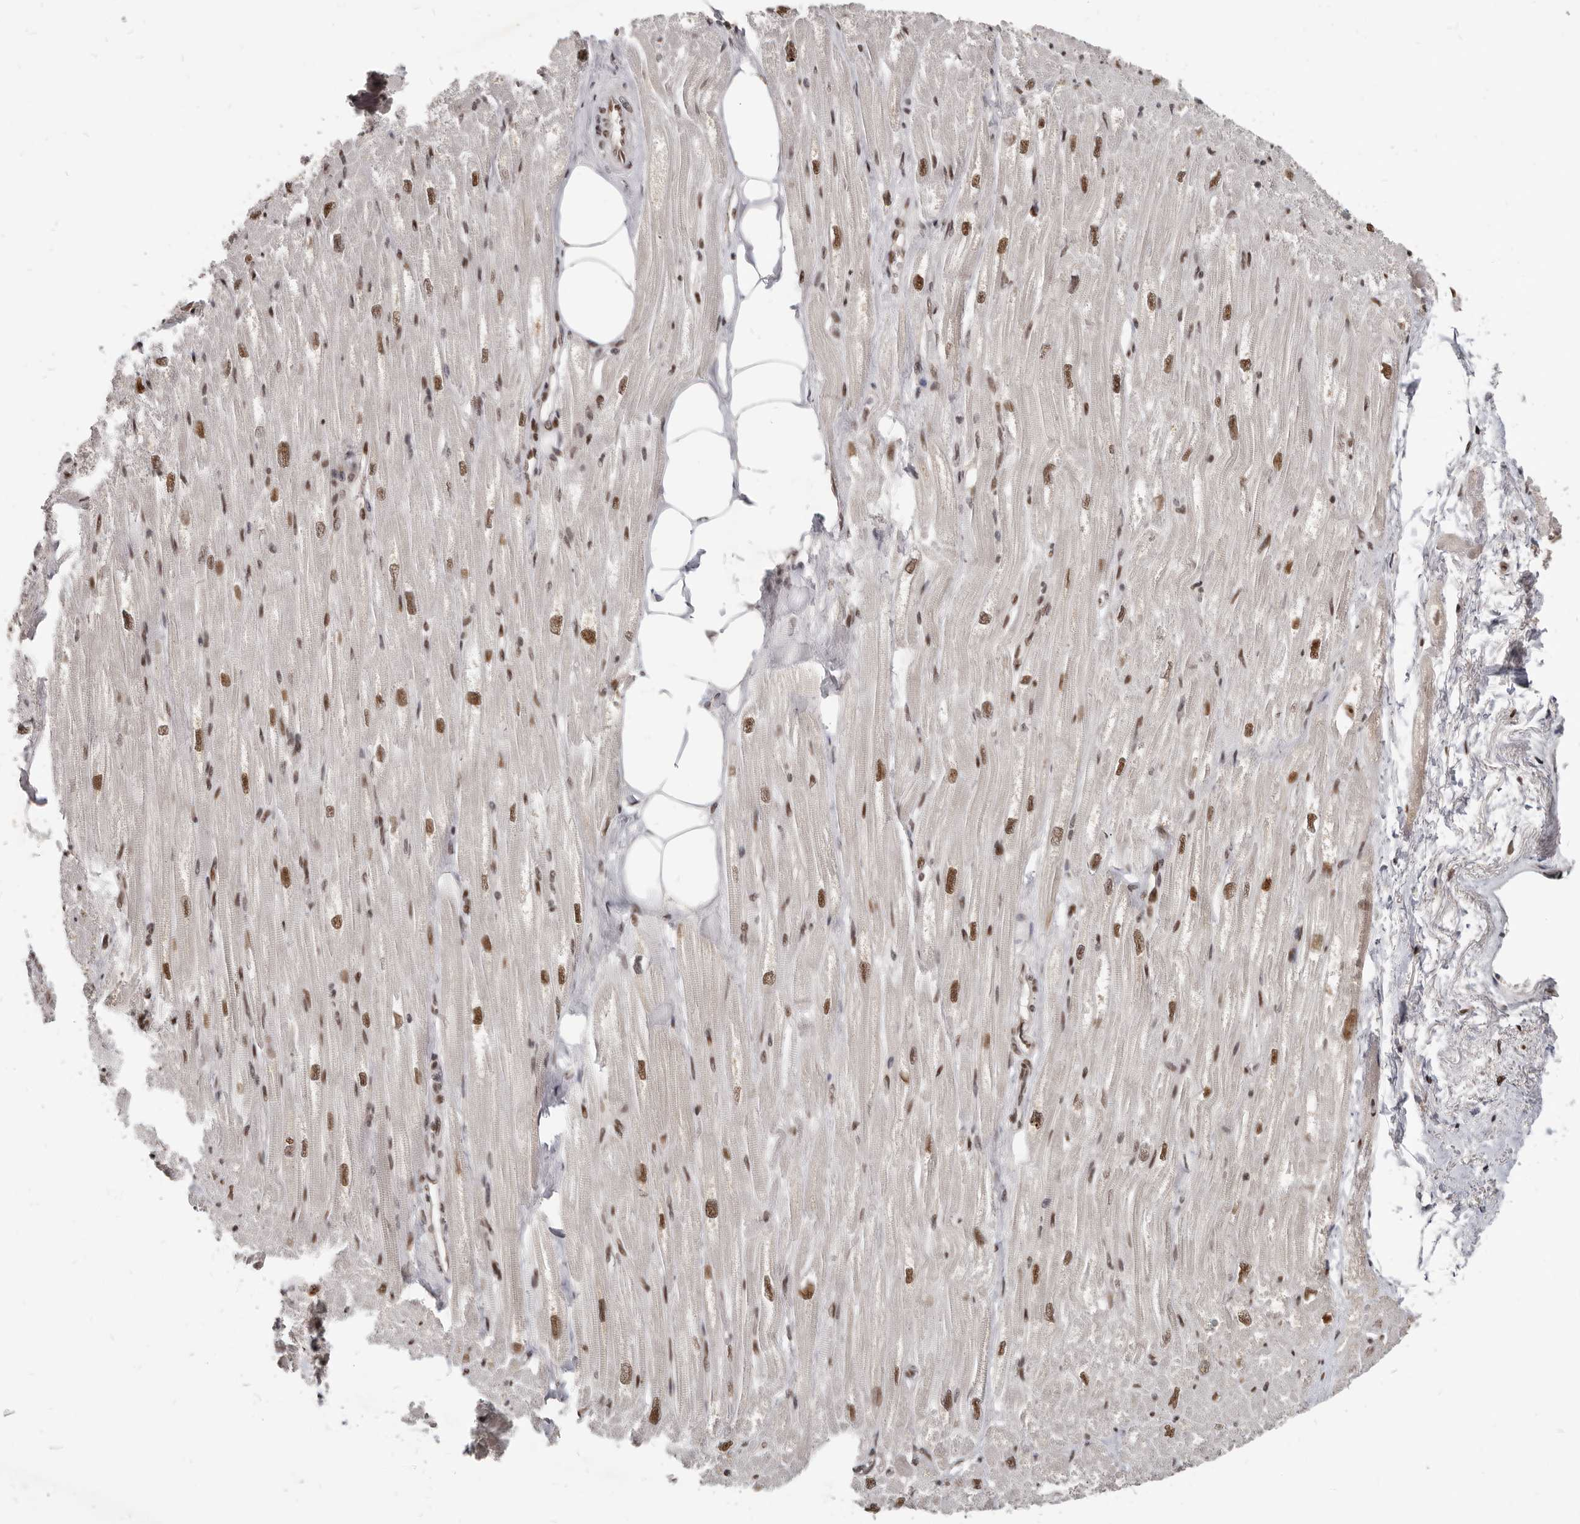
{"staining": {"intensity": "moderate", "quantity": "25%-75%", "location": "nuclear"}, "tissue": "heart muscle", "cell_type": "Cardiomyocytes", "image_type": "normal", "snomed": [{"axis": "morphology", "description": "Normal tissue, NOS"}, {"axis": "topography", "description": "Heart"}], "caption": "A brown stain labels moderate nuclear staining of a protein in cardiomyocytes of unremarkable human heart muscle. The staining was performed using DAB to visualize the protein expression in brown, while the nuclei were stained in blue with hematoxylin (Magnification: 20x).", "gene": "ATF5", "patient": {"sex": "male", "age": 50}}